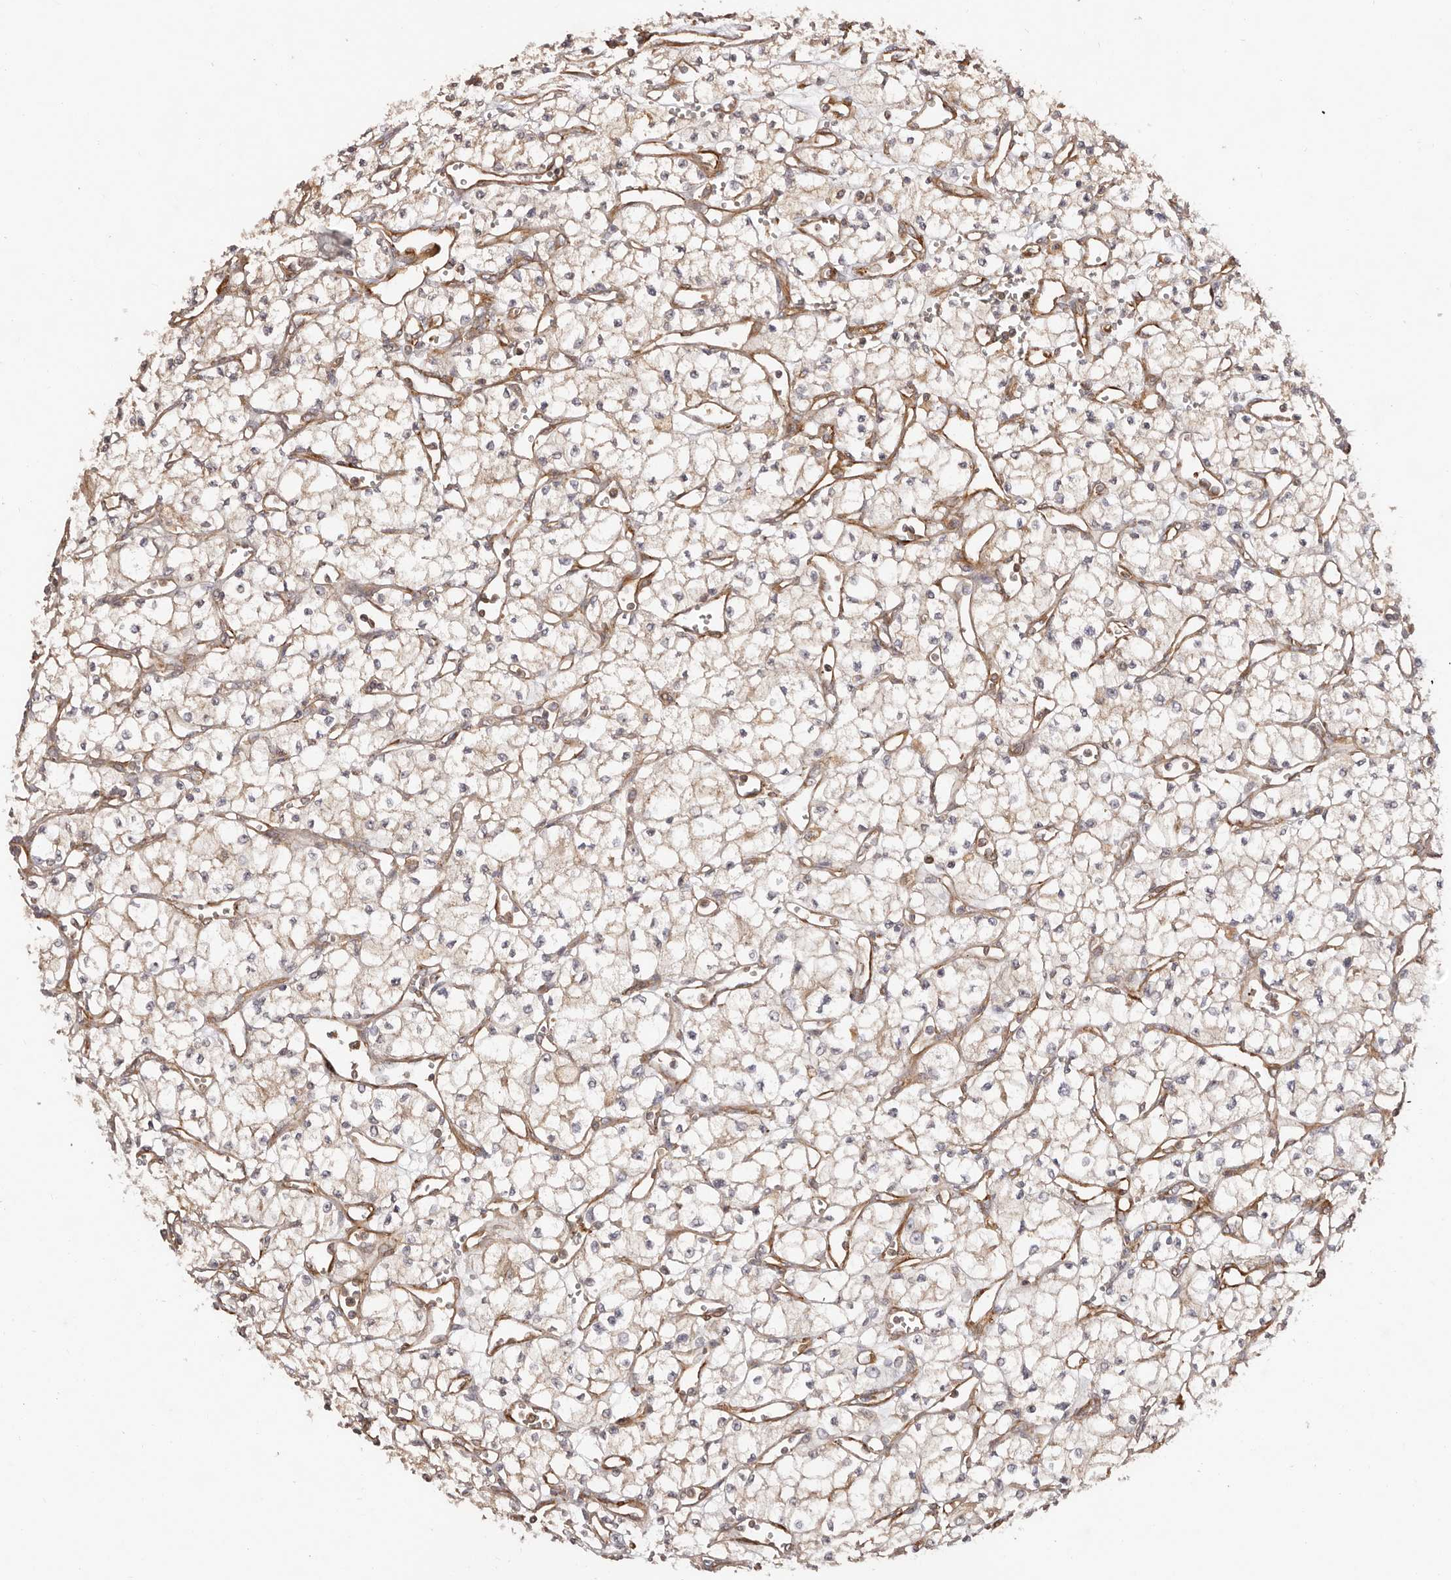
{"staining": {"intensity": "weak", "quantity": ">75%", "location": "cytoplasmic/membranous"}, "tissue": "renal cancer", "cell_type": "Tumor cells", "image_type": "cancer", "snomed": [{"axis": "morphology", "description": "Adenocarcinoma, NOS"}, {"axis": "topography", "description": "Kidney"}], "caption": "This micrograph reveals adenocarcinoma (renal) stained with immunohistochemistry (IHC) to label a protein in brown. The cytoplasmic/membranous of tumor cells show weak positivity for the protein. Nuclei are counter-stained blue.", "gene": "RPS6", "patient": {"sex": "male", "age": 59}}